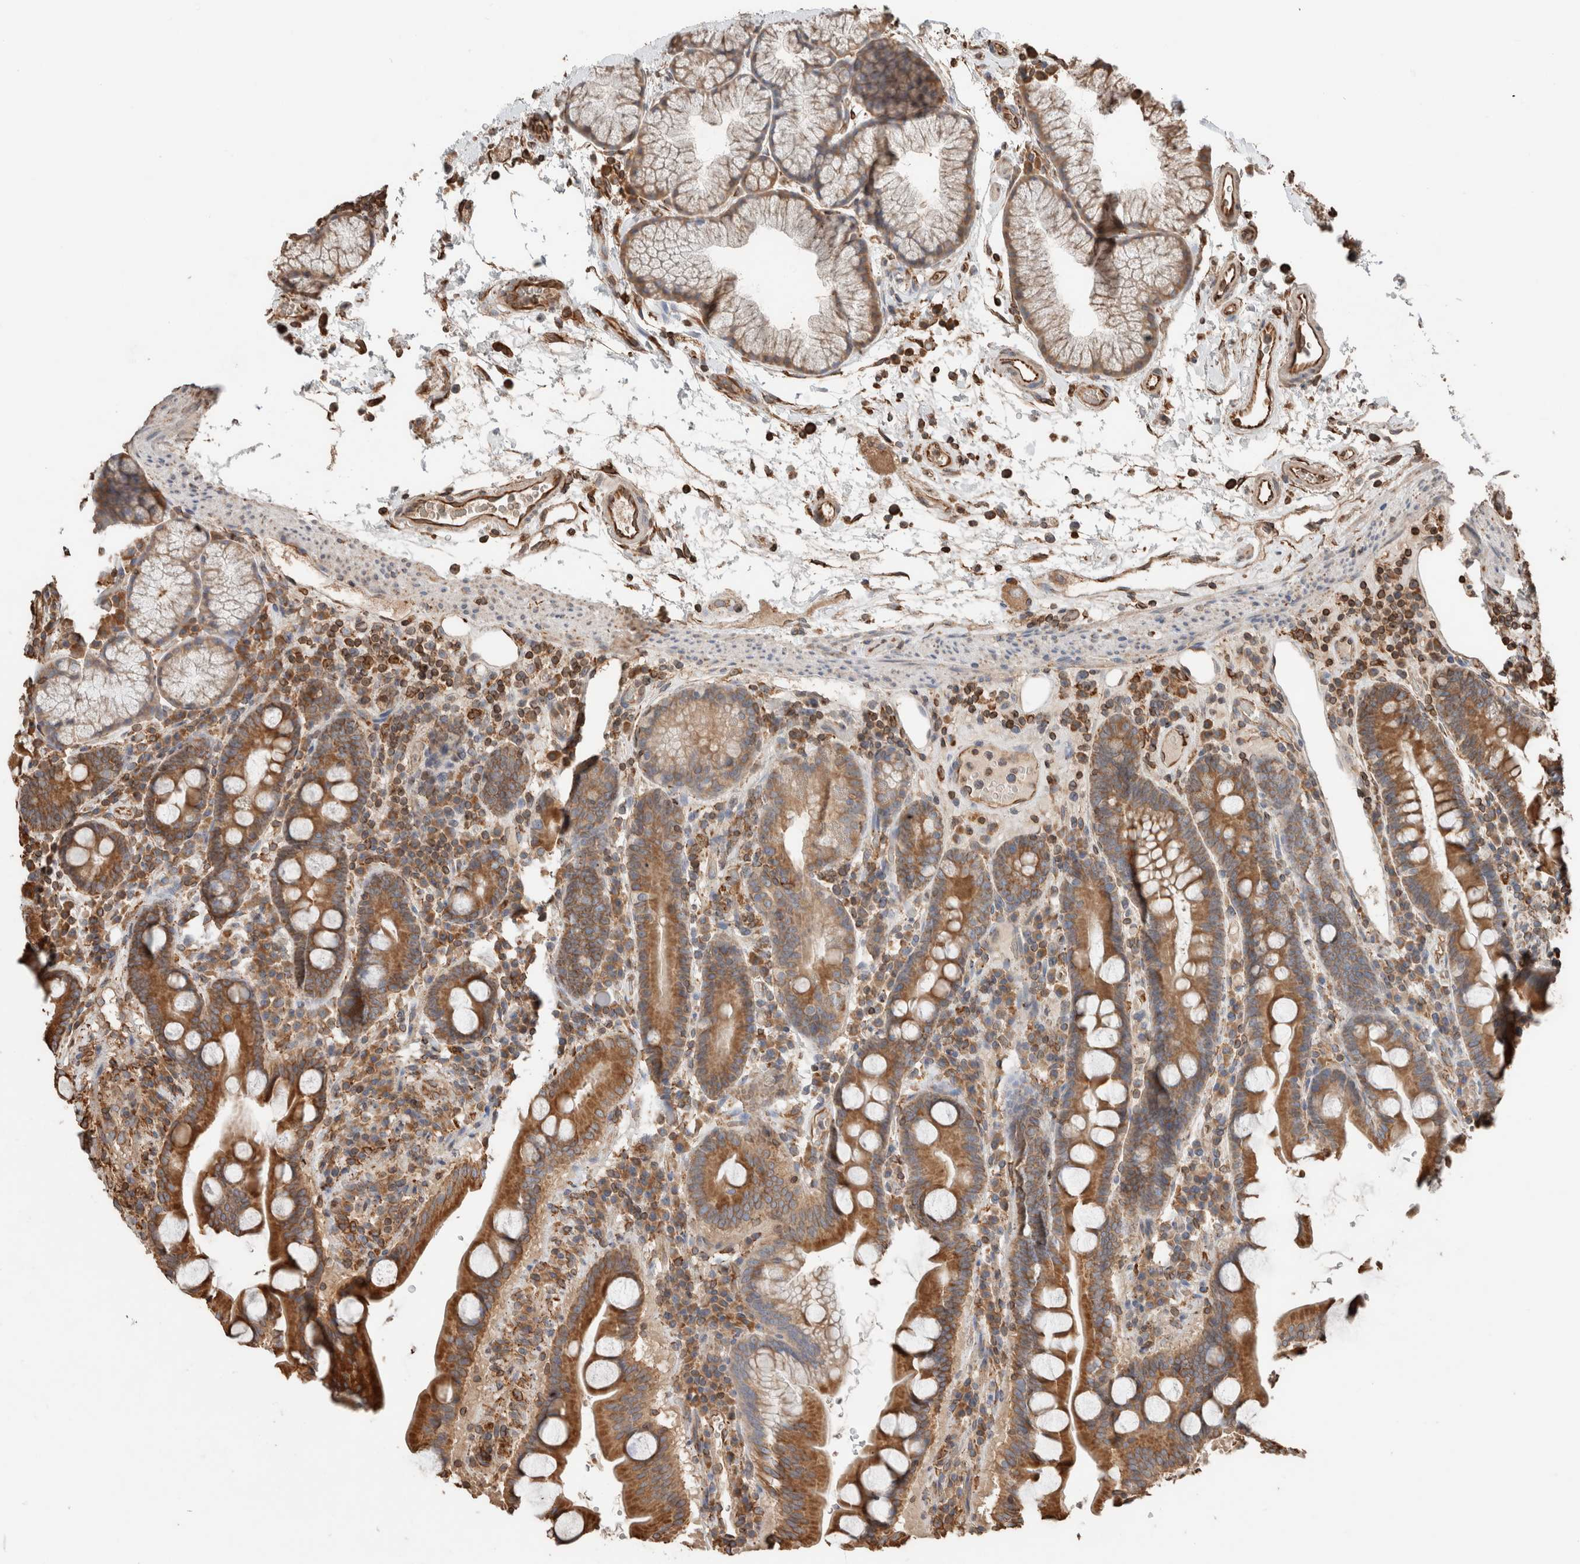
{"staining": {"intensity": "moderate", "quantity": ">75%", "location": "cytoplasmic/membranous"}, "tissue": "duodenum", "cell_type": "Glandular cells", "image_type": "normal", "snomed": [{"axis": "morphology", "description": "Normal tissue, NOS"}, {"axis": "topography", "description": "Duodenum"}], "caption": "The histopathology image reveals immunohistochemical staining of normal duodenum. There is moderate cytoplasmic/membranous staining is present in approximately >75% of glandular cells. The staining was performed using DAB to visualize the protein expression in brown, while the nuclei were stained in blue with hematoxylin (Magnification: 20x).", "gene": "ERAP2", "patient": {"sex": "male", "age": 54}}